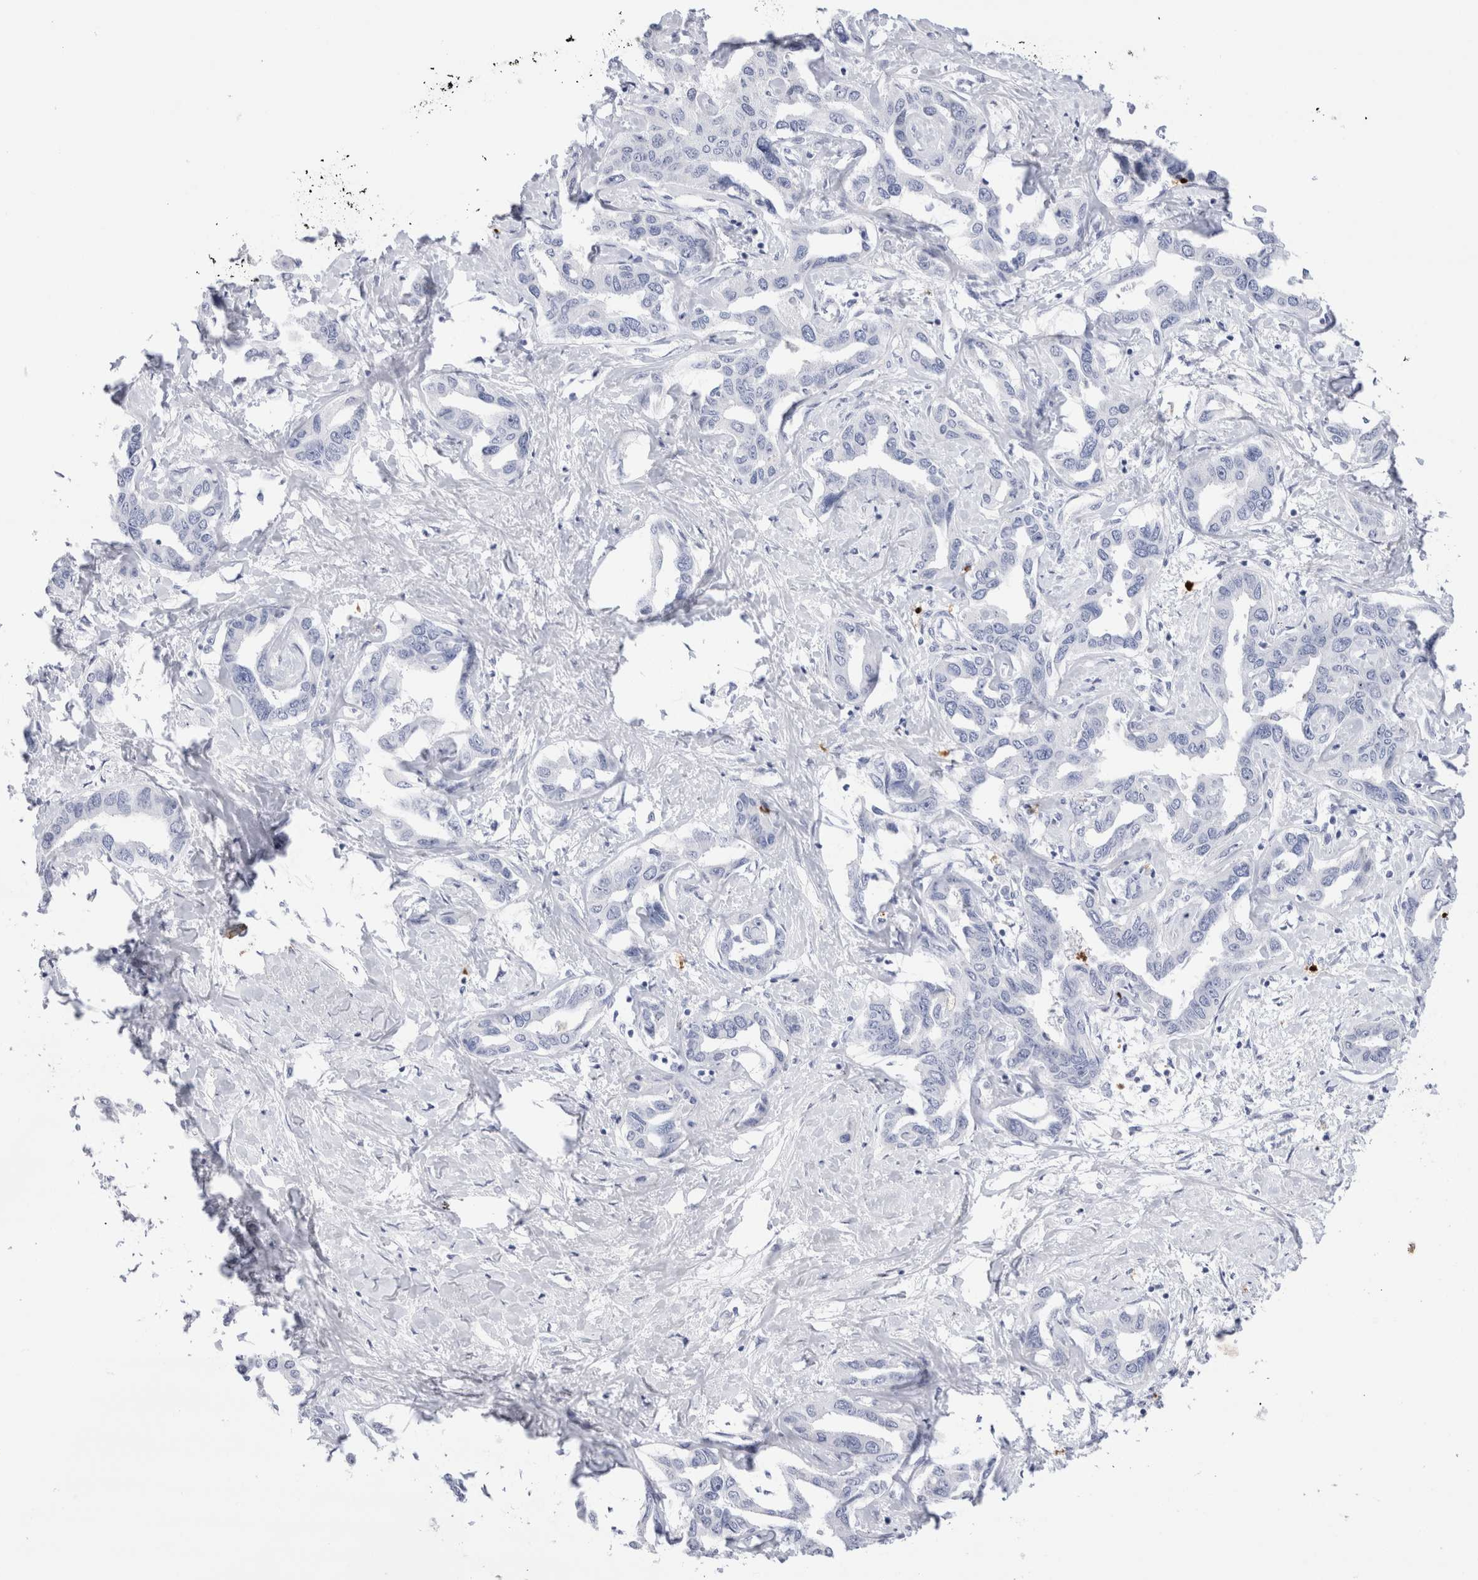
{"staining": {"intensity": "negative", "quantity": "none", "location": "none"}, "tissue": "liver cancer", "cell_type": "Tumor cells", "image_type": "cancer", "snomed": [{"axis": "morphology", "description": "Cholangiocarcinoma"}, {"axis": "topography", "description": "Liver"}], "caption": "This photomicrograph is of cholangiocarcinoma (liver) stained with immunohistochemistry to label a protein in brown with the nuclei are counter-stained blue. There is no positivity in tumor cells.", "gene": "SLC10A5", "patient": {"sex": "male", "age": 59}}